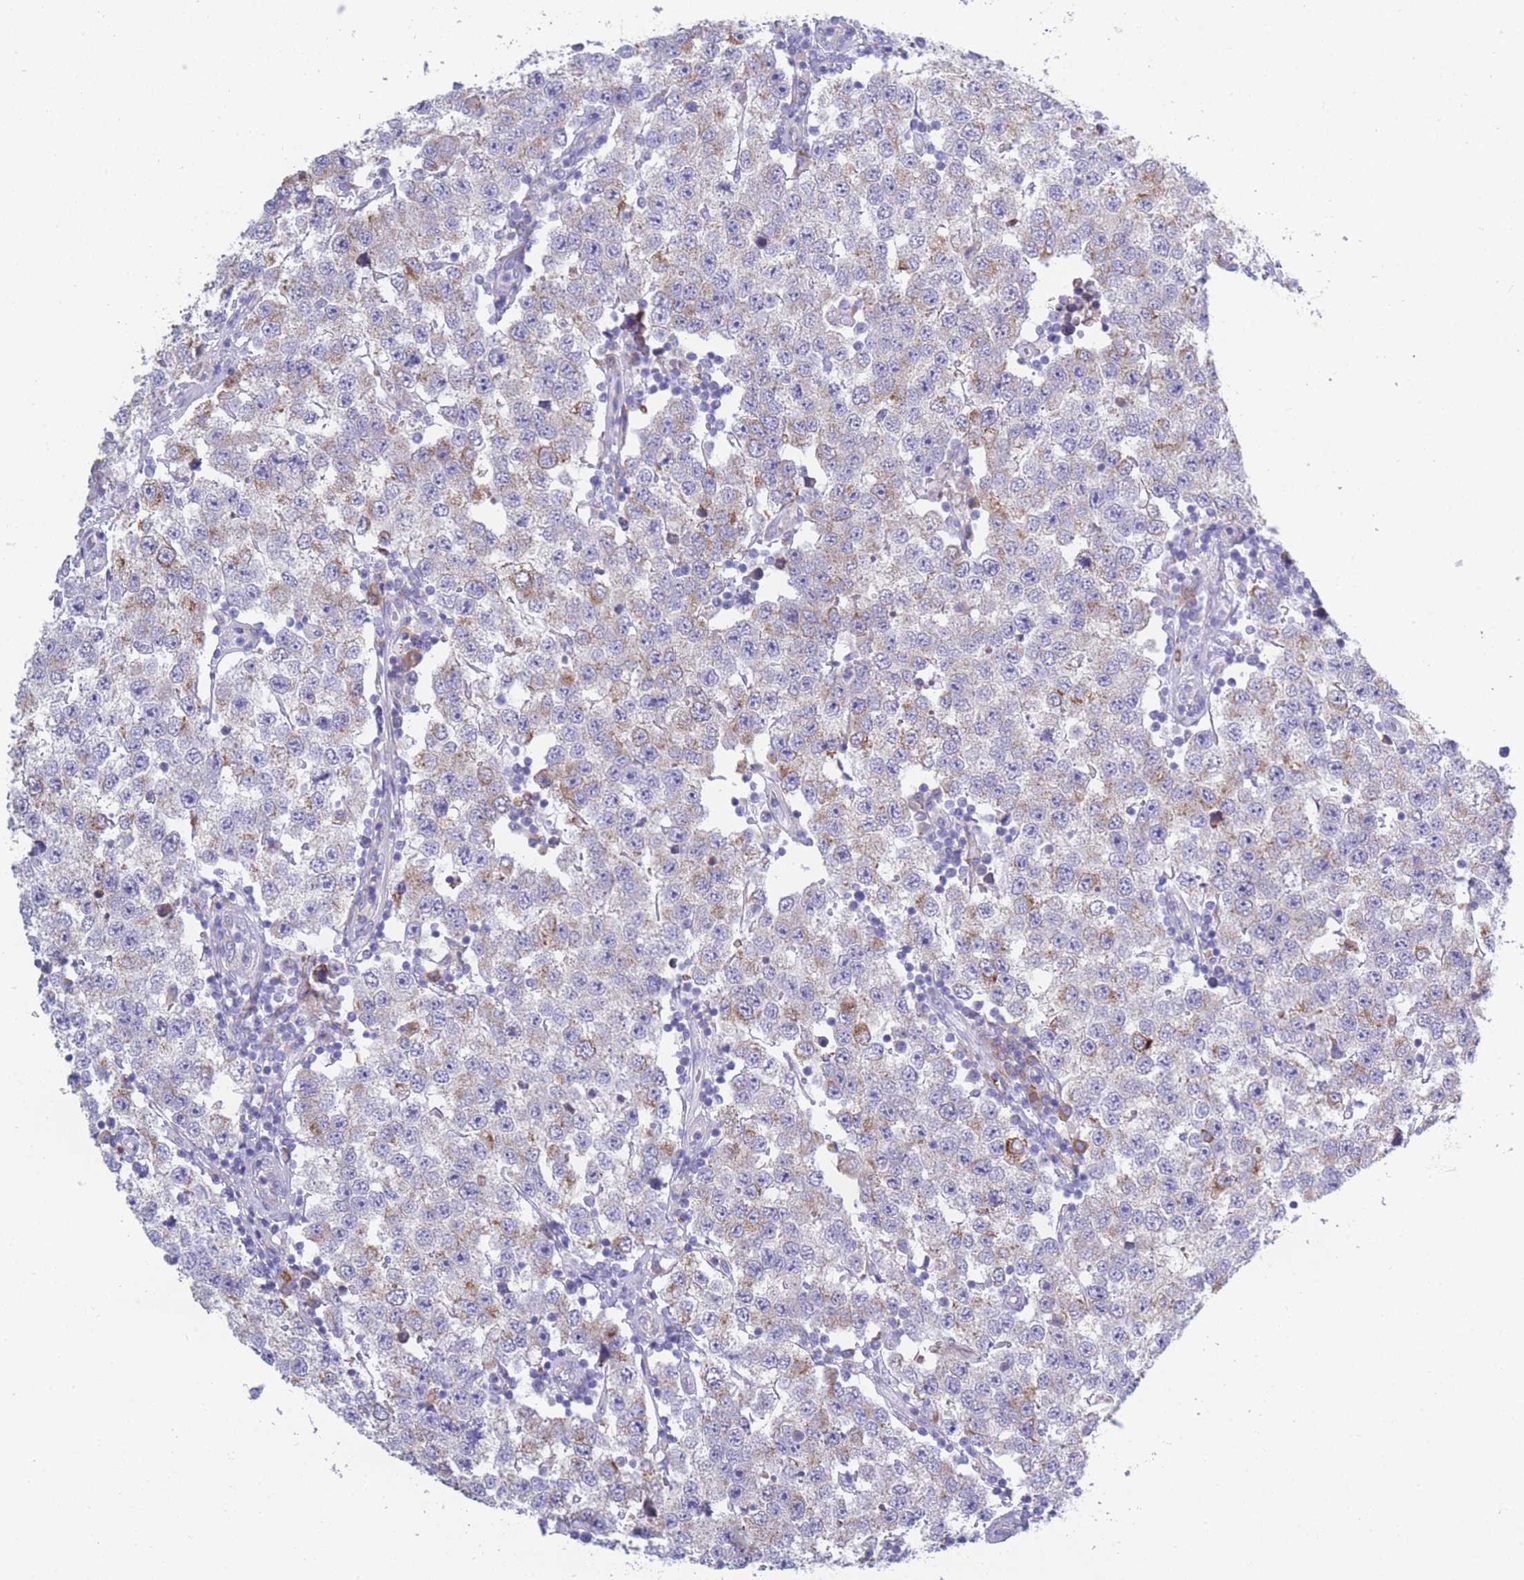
{"staining": {"intensity": "moderate", "quantity": "<25%", "location": "cytoplasmic/membranous"}, "tissue": "testis cancer", "cell_type": "Tumor cells", "image_type": "cancer", "snomed": [{"axis": "morphology", "description": "Seminoma, NOS"}, {"axis": "topography", "description": "Testis"}], "caption": "Immunohistochemistry image of seminoma (testis) stained for a protein (brown), which shows low levels of moderate cytoplasmic/membranous staining in approximately <25% of tumor cells.", "gene": "XKR8", "patient": {"sex": "male", "age": 34}}